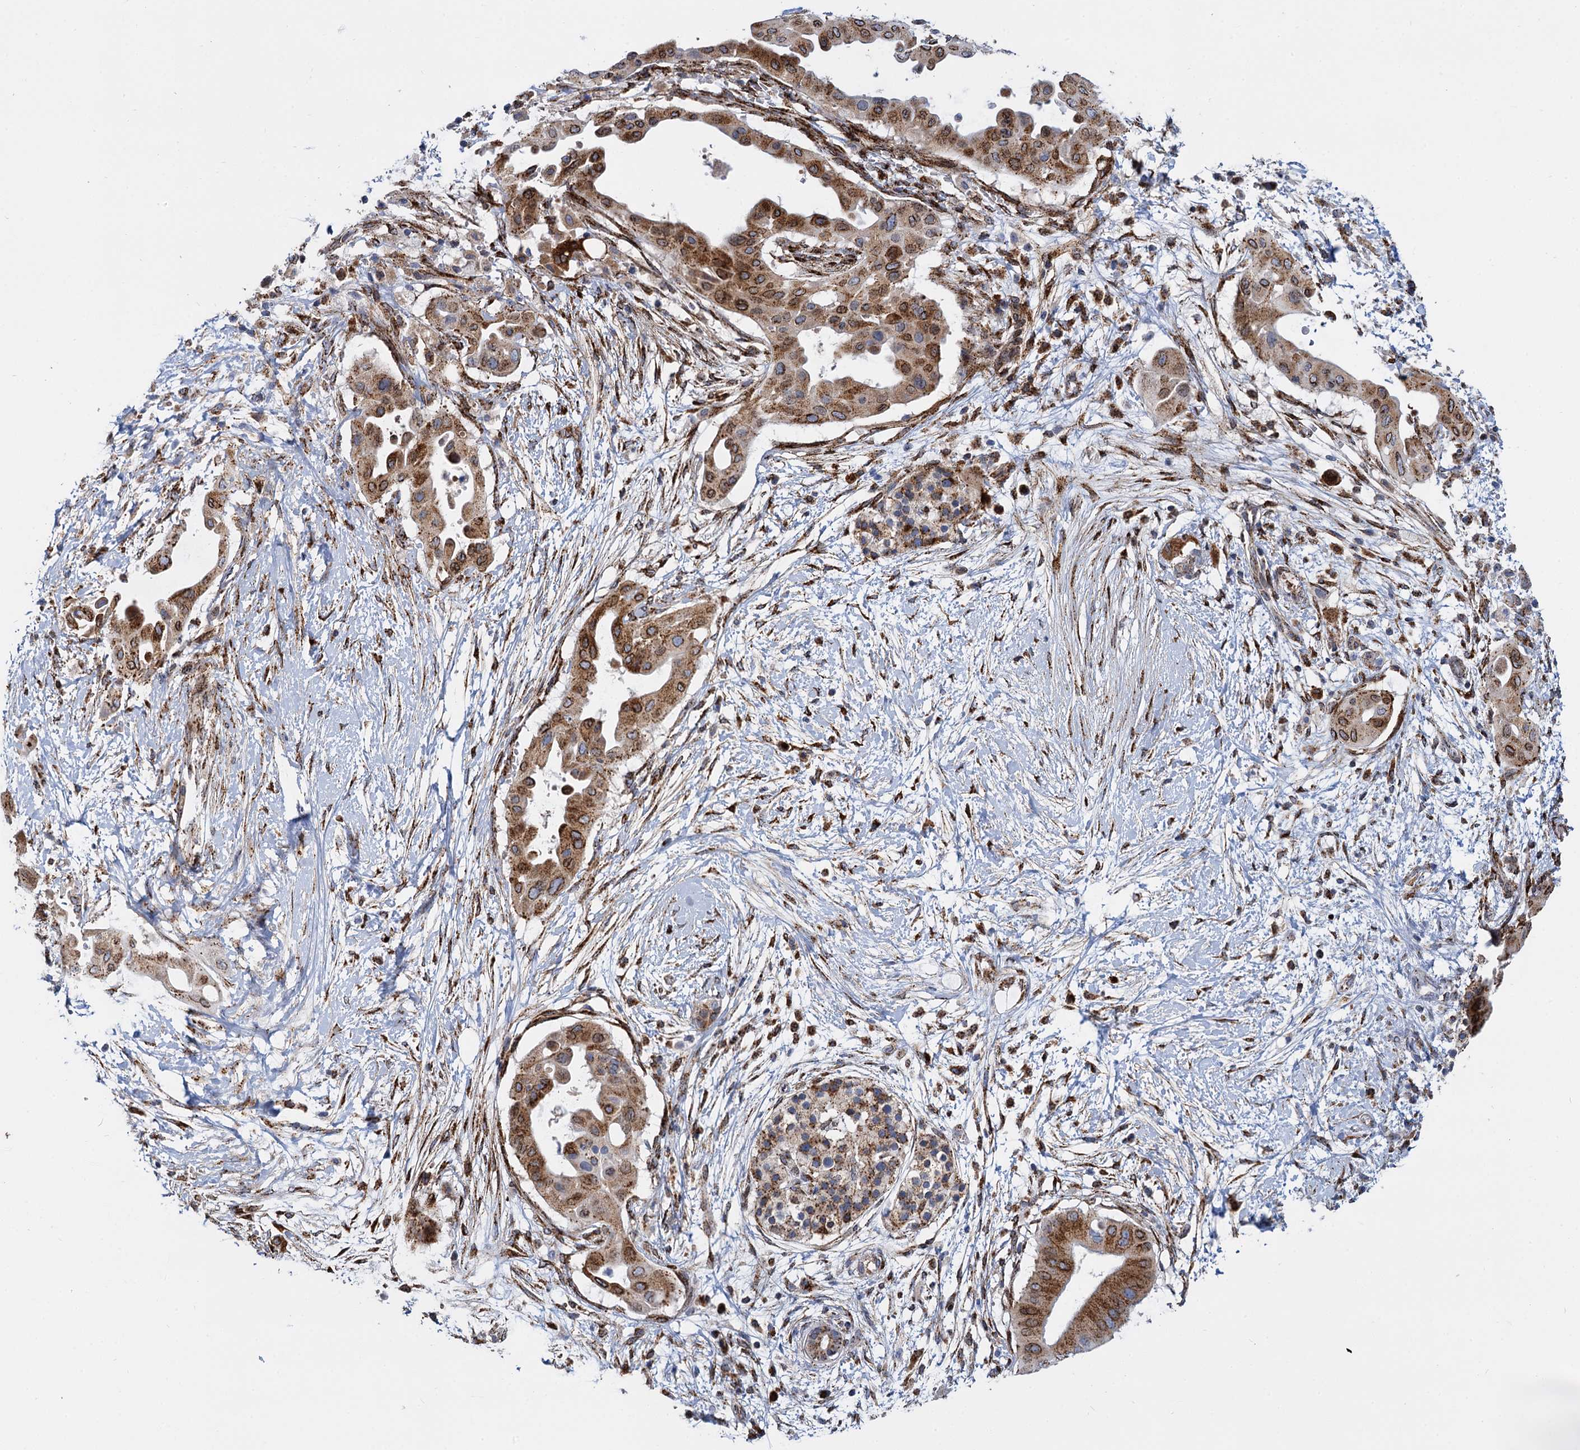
{"staining": {"intensity": "strong", "quantity": ">75%", "location": "cytoplasmic/membranous"}, "tissue": "pancreatic cancer", "cell_type": "Tumor cells", "image_type": "cancer", "snomed": [{"axis": "morphology", "description": "Adenocarcinoma, NOS"}, {"axis": "topography", "description": "Pancreas"}], "caption": "A brown stain labels strong cytoplasmic/membranous staining of a protein in pancreatic cancer (adenocarcinoma) tumor cells.", "gene": "SUPT20H", "patient": {"sex": "male", "age": 68}}